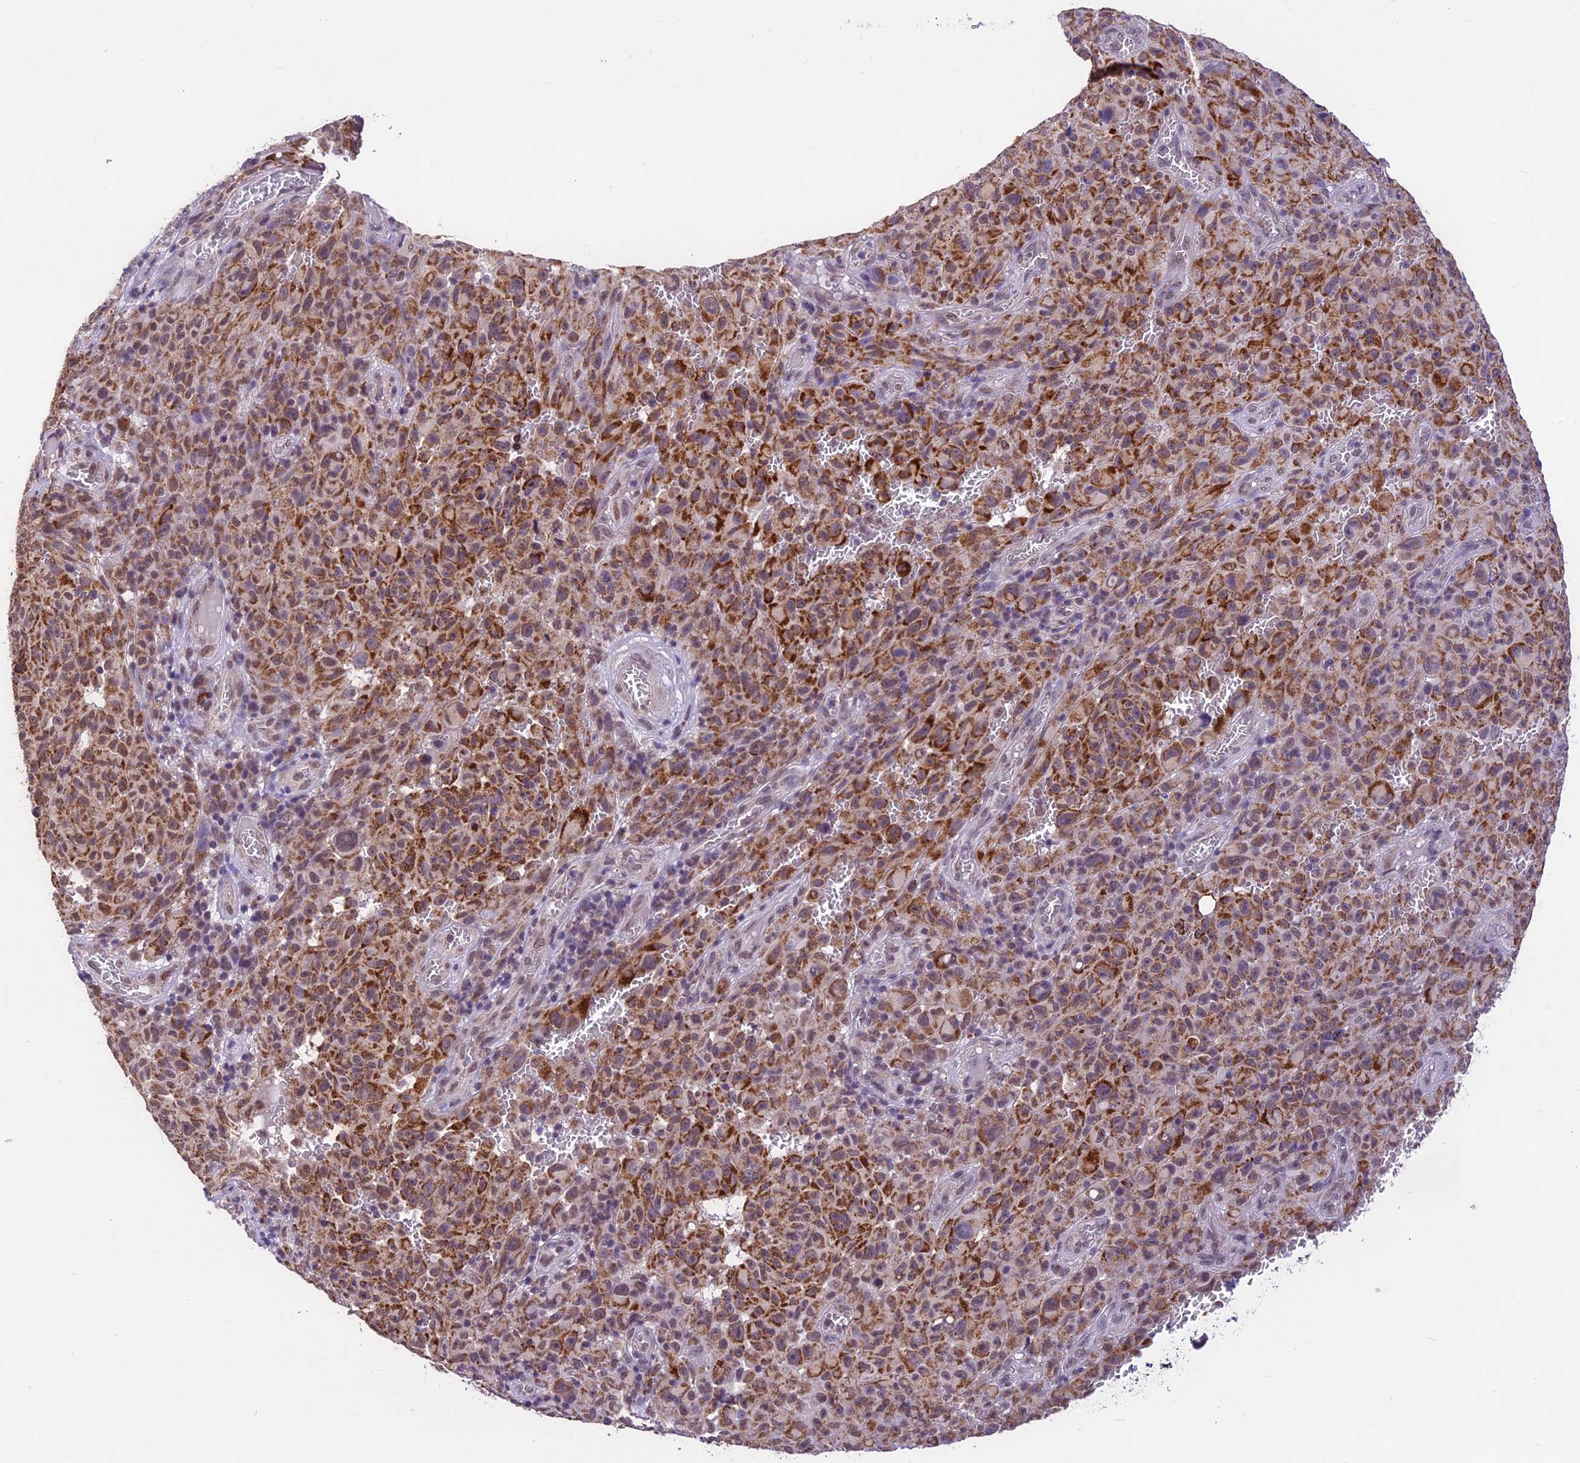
{"staining": {"intensity": "moderate", "quantity": ">75%", "location": "cytoplasmic/membranous"}, "tissue": "melanoma", "cell_type": "Tumor cells", "image_type": "cancer", "snomed": [{"axis": "morphology", "description": "Malignant melanoma, NOS"}, {"axis": "topography", "description": "Skin"}], "caption": "Malignant melanoma was stained to show a protein in brown. There is medium levels of moderate cytoplasmic/membranous positivity in about >75% of tumor cells. Using DAB (3,3'-diaminobenzidine) (brown) and hematoxylin (blue) stains, captured at high magnification using brightfield microscopy.", "gene": "CARS2", "patient": {"sex": "female", "age": 82}}